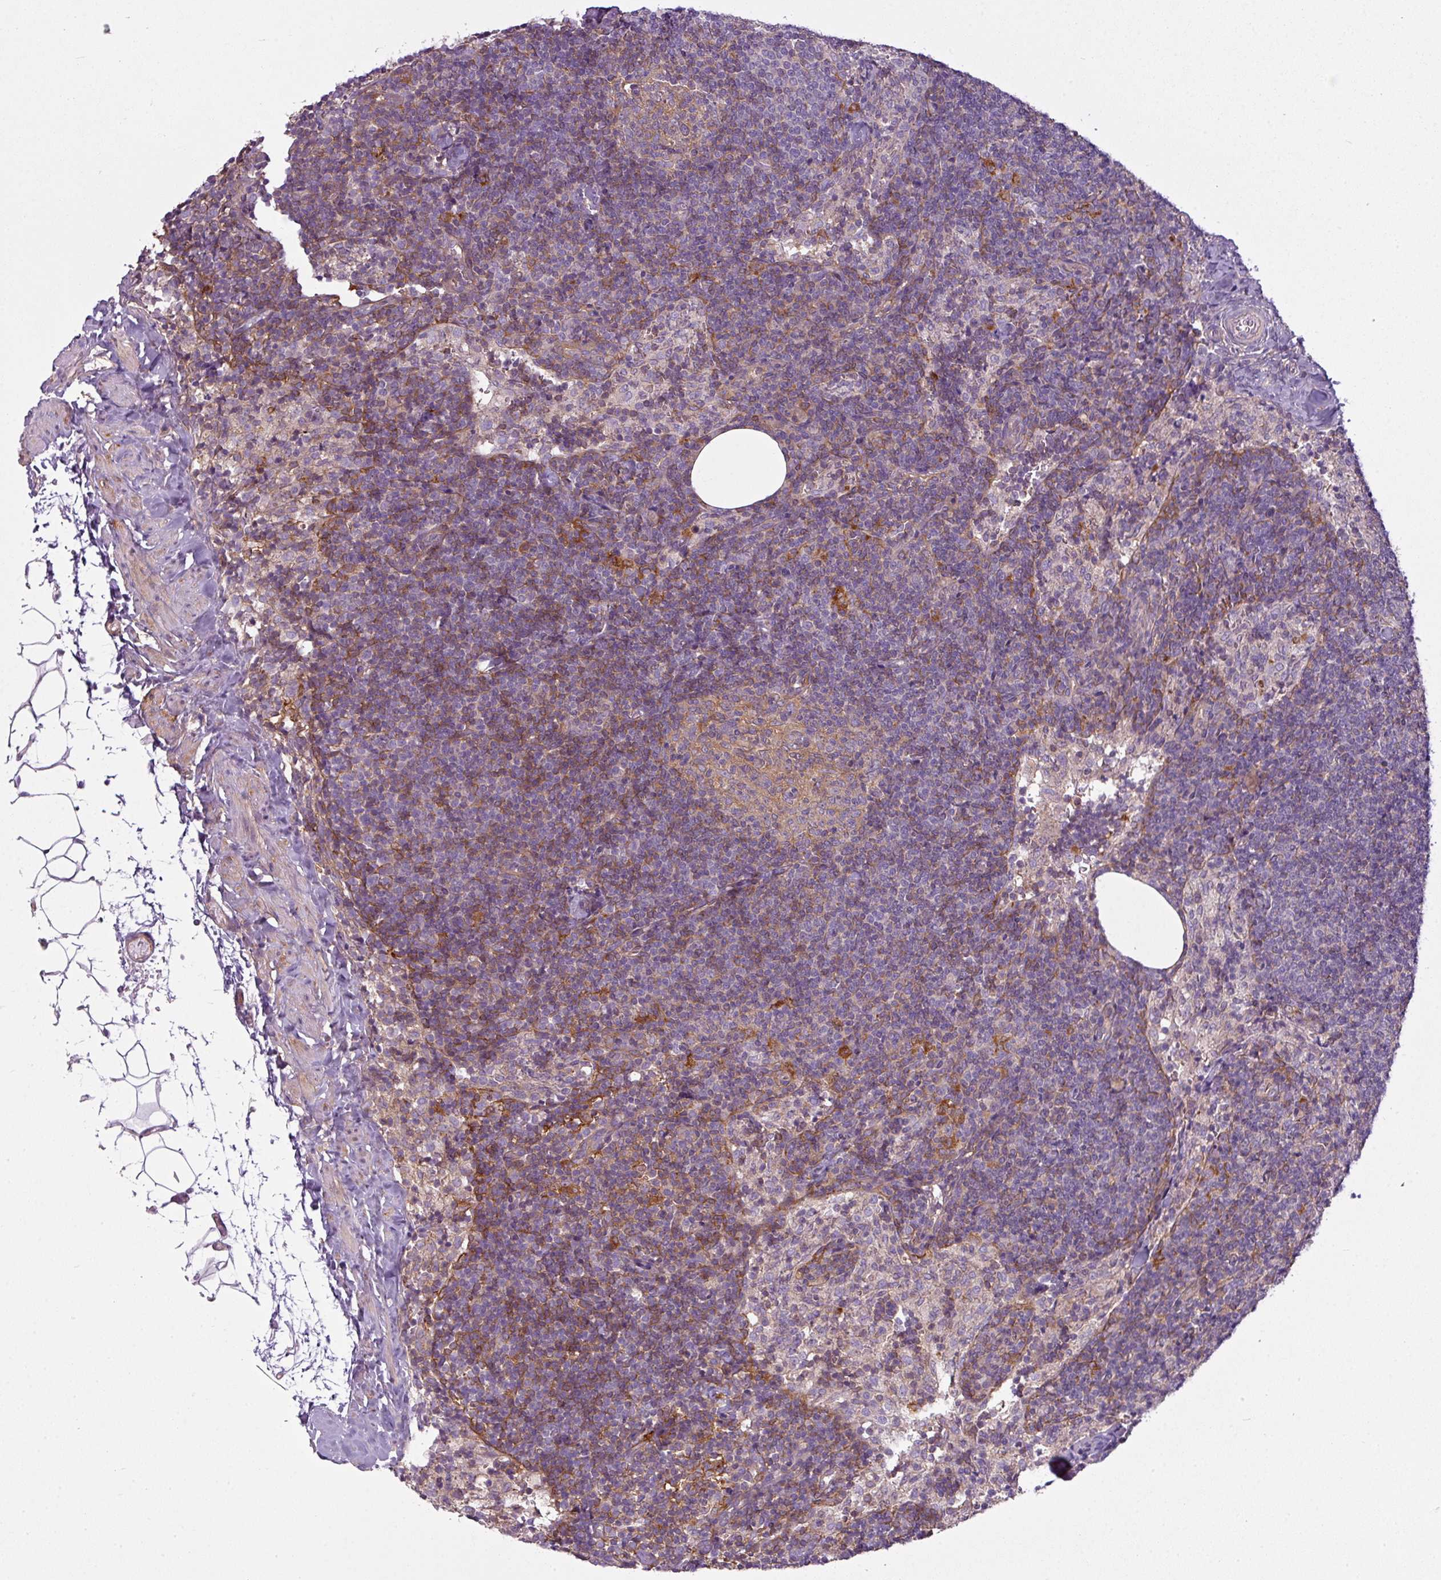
{"staining": {"intensity": "moderate", "quantity": "25%-75%", "location": "cytoplasmic/membranous"}, "tissue": "lymph node", "cell_type": "Germinal center cells", "image_type": "normal", "snomed": [{"axis": "morphology", "description": "Normal tissue, NOS"}, {"axis": "topography", "description": "Lymph node"}], "caption": "Normal lymph node demonstrates moderate cytoplasmic/membranous expression in approximately 25%-75% of germinal center cells, visualized by immunohistochemistry.", "gene": "CAMK2A", "patient": {"sex": "female", "age": 52}}